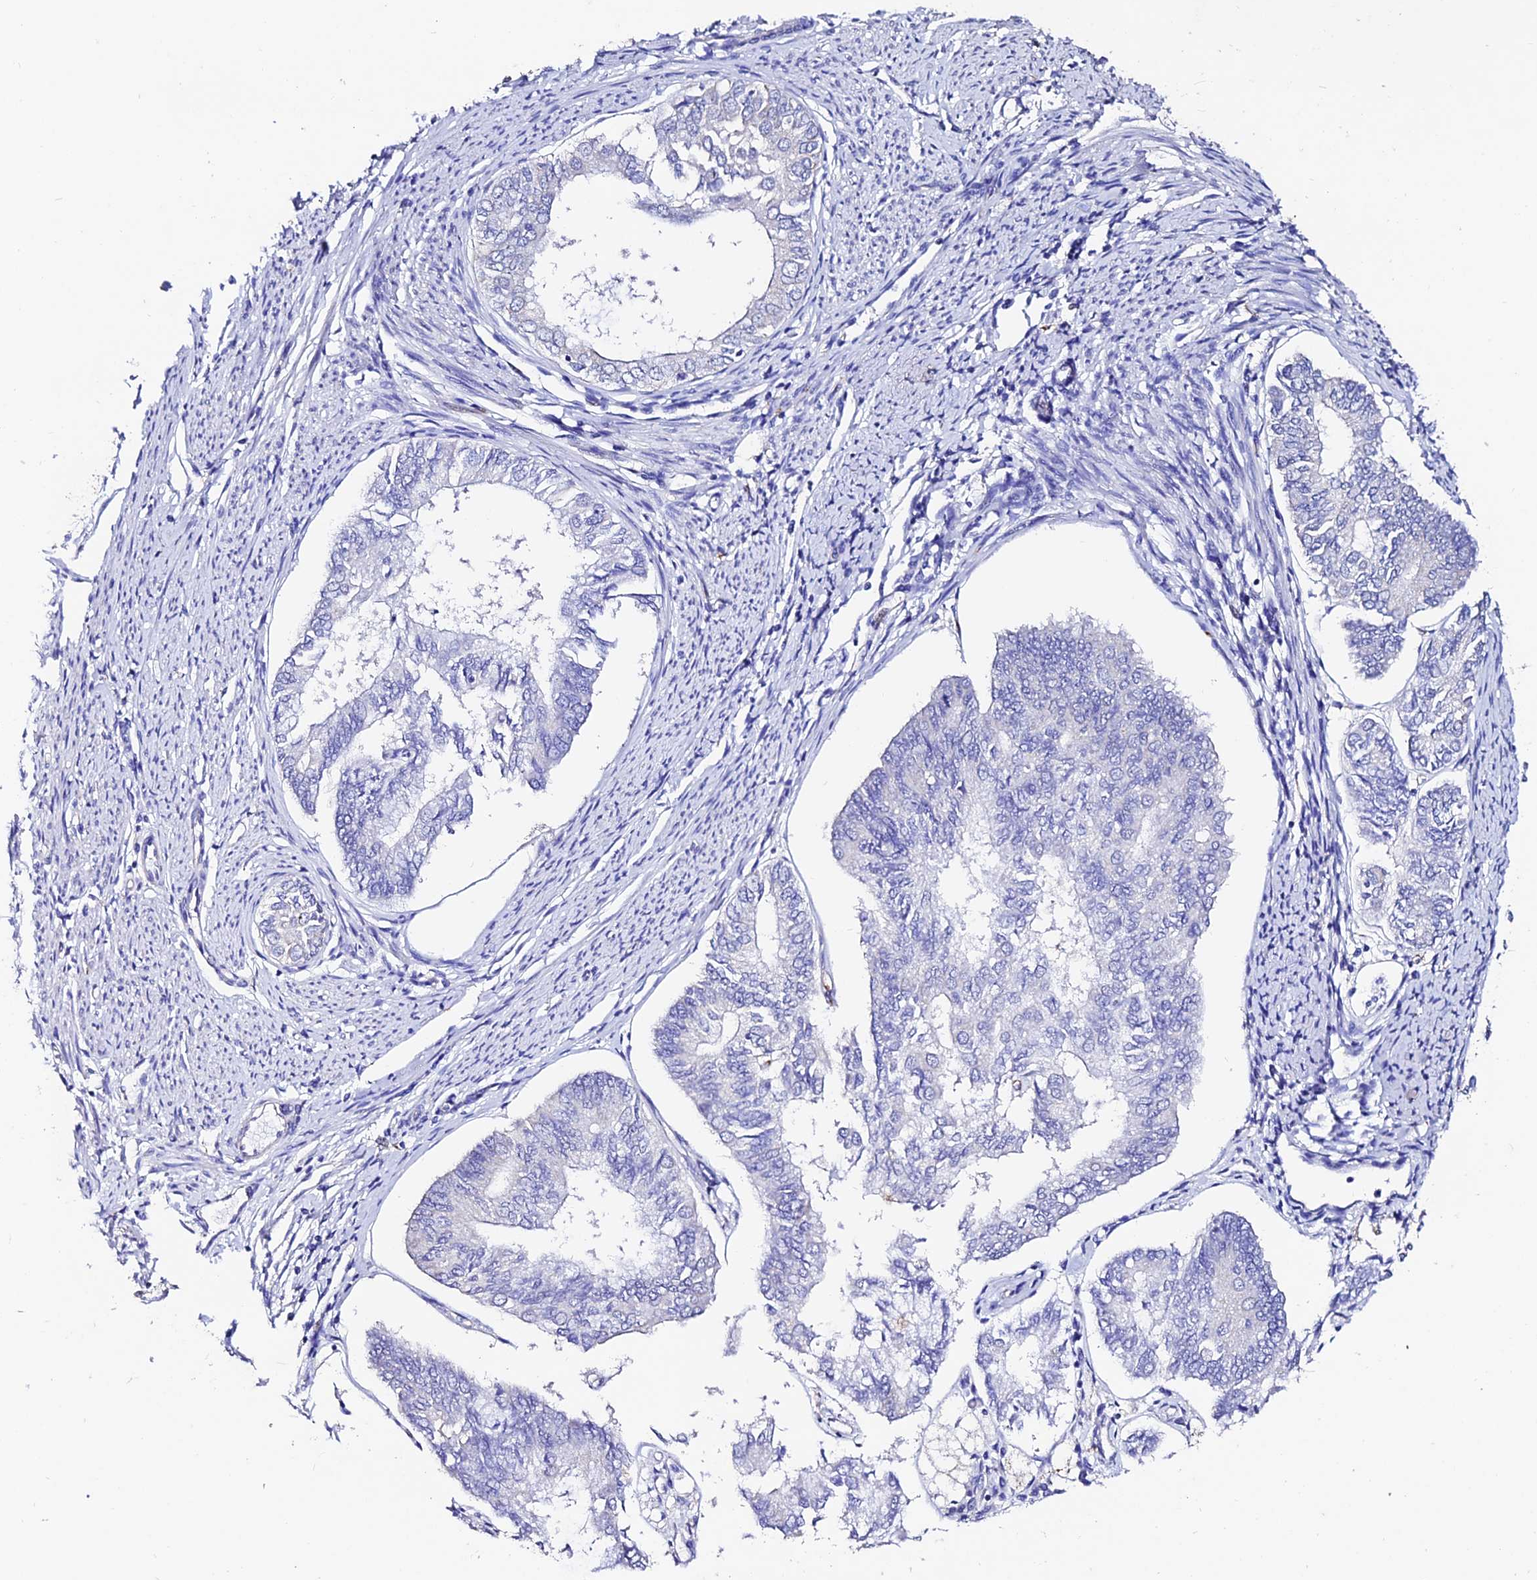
{"staining": {"intensity": "negative", "quantity": "none", "location": "none"}, "tissue": "endometrial cancer", "cell_type": "Tumor cells", "image_type": "cancer", "snomed": [{"axis": "morphology", "description": "Adenocarcinoma, NOS"}, {"axis": "topography", "description": "Endometrium"}], "caption": "Immunohistochemical staining of human adenocarcinoma (endometrial) shows no significant positivity in tumor cells.", "gene": "ESM1", "patient": {"sex": "female", "age": 68}}